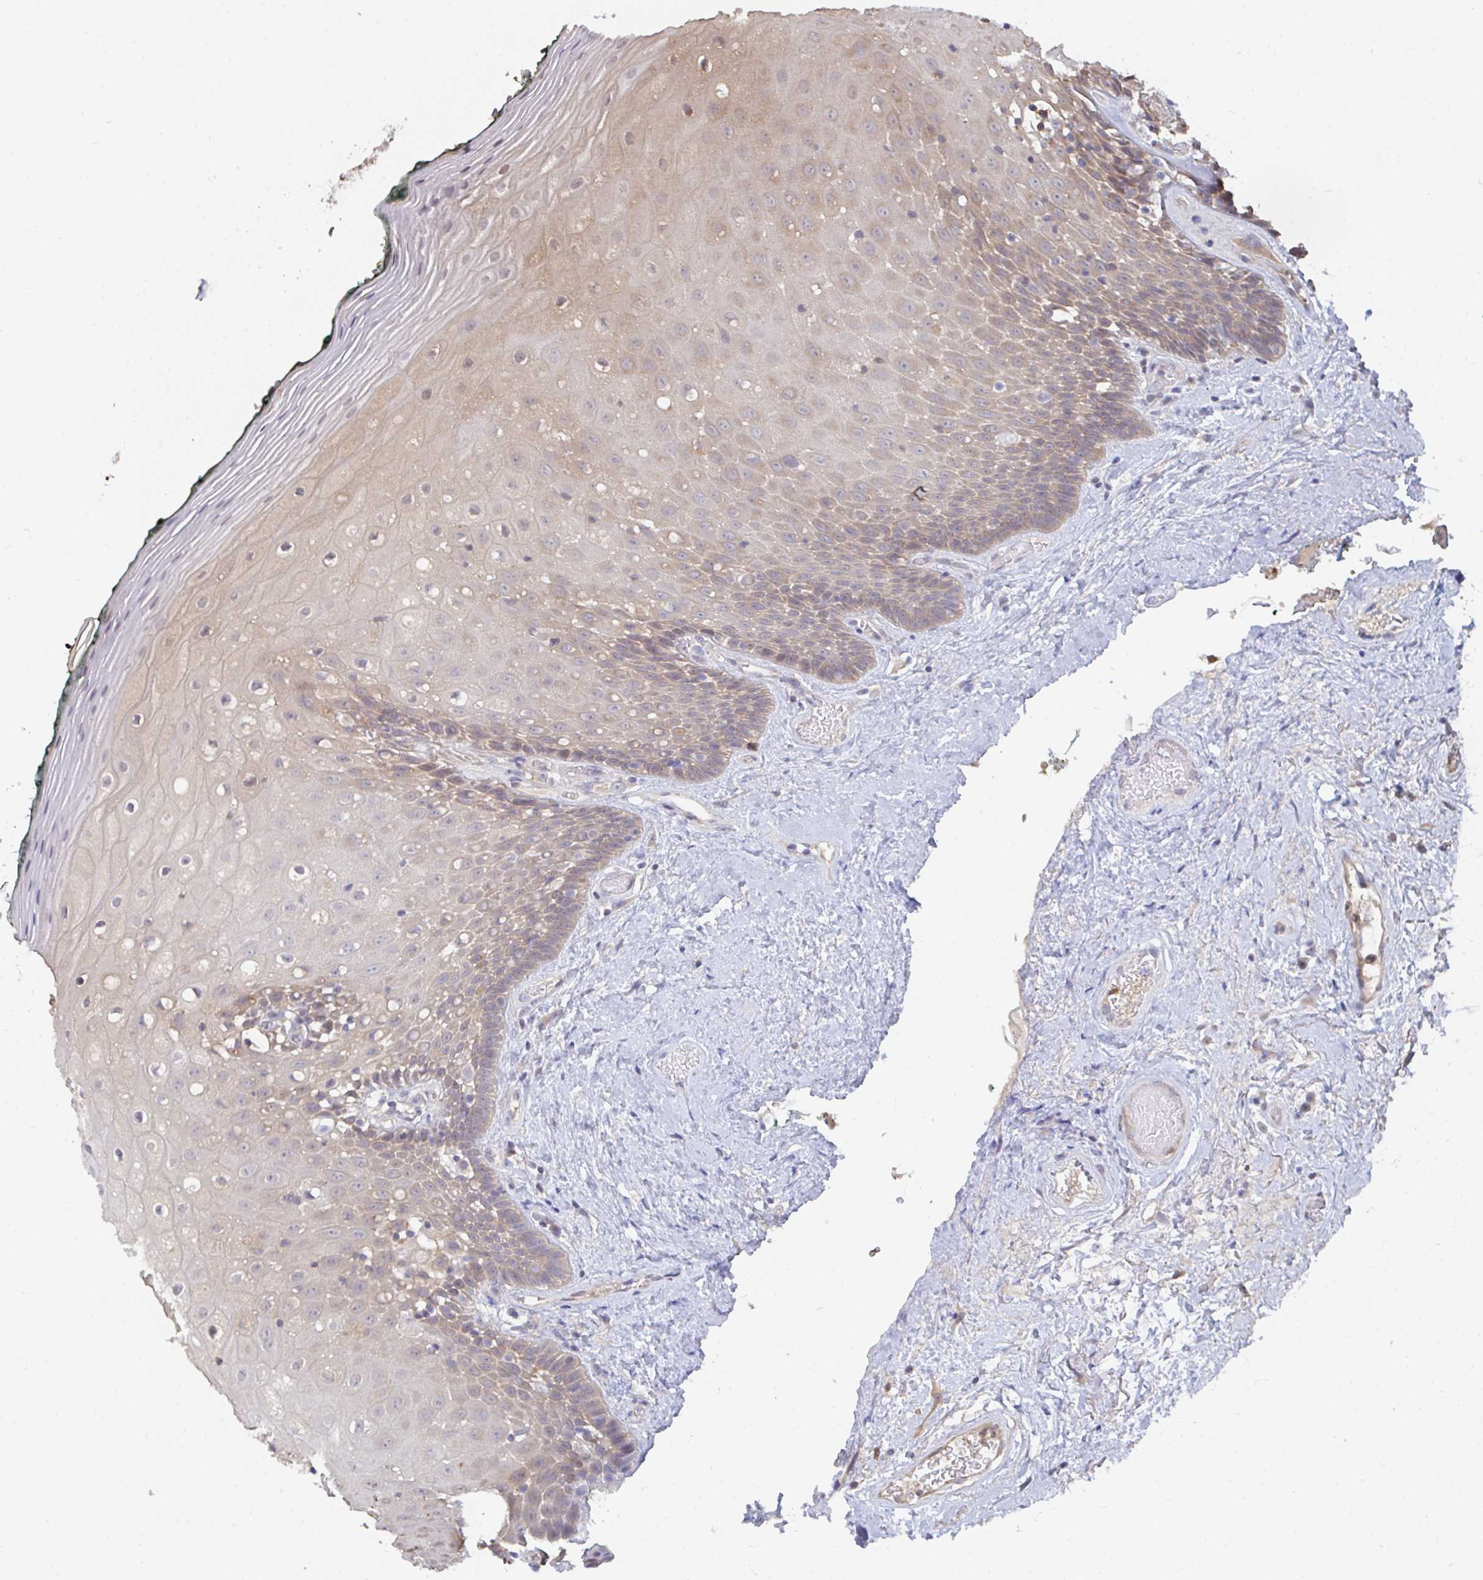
{"staining": {"intensity": "weak", "quantity": "25%-75%", "location": "cytoplasmic/membranous"}, "tissue": "oral mucosa", "cell_type": "Squamous epithelial cells", "image_type": "normal", "snomed": [{"axis": "morphology", "description": "Normal tissue, NOS"}, {"axis": "morphology", "description": "Squamous cell carcinoma, NOS"}, {"axis": "topography", "description": "Oral tissue"}, {"axis": "topography", "description": "Head-Neck"}], "caption": "Immunohistochemical staining of benign oral mucosa shows low levels of weak cytoplasmic/membranous positivity in approximately 25%-75% of squamous epithelial cells. Immunohistochemistry (ihc) stains the protein of interest in brown and the nuclei are stained blue.", "gene": "TTC9C", "patient": {"sex": "male", "age": 64}}